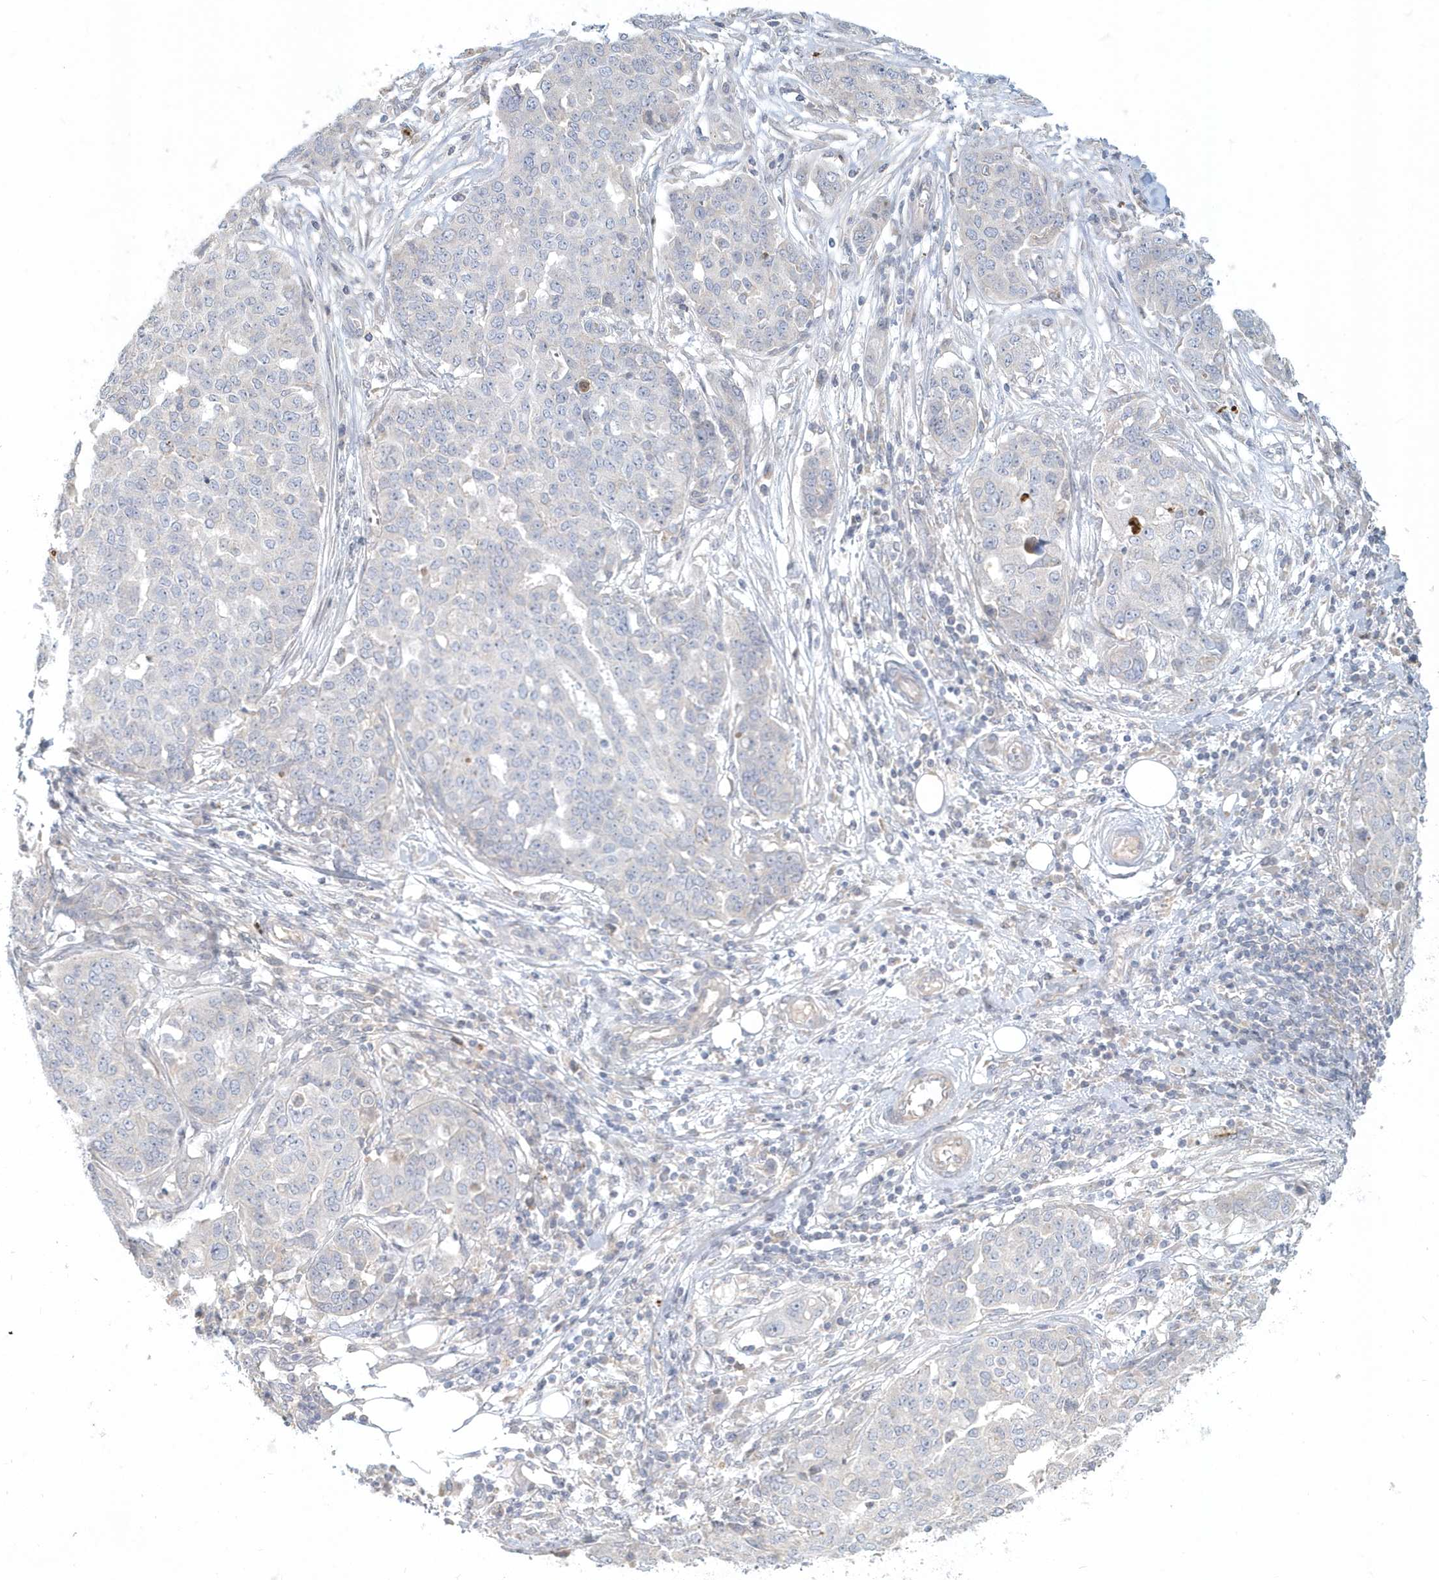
{"staining": {"intensity": "negative", "quantity": "none", "location": "none"}, "tissue": "ovarian cancer", "cell_type": "Tumor cells", "image_type": "cancer", "snomed": [{"axis": "morphology", "description": "Cystadenocarcinoma, serous, NOS"}, {"axis": "topography", "description": "Soft tissue"}, {"axis": "topography", "description": "Ovary"}], "caption": "Ovarian serous cystadenocarcinoma was stained to show a protein in brown. There is no significant positivity in tumor cells. The staining is performed using DAB brown chromogen with nuclei counter-stained in using hematoxylin.", "gene": "NAPB", "patient": {"sex": "female", "age": 57}}